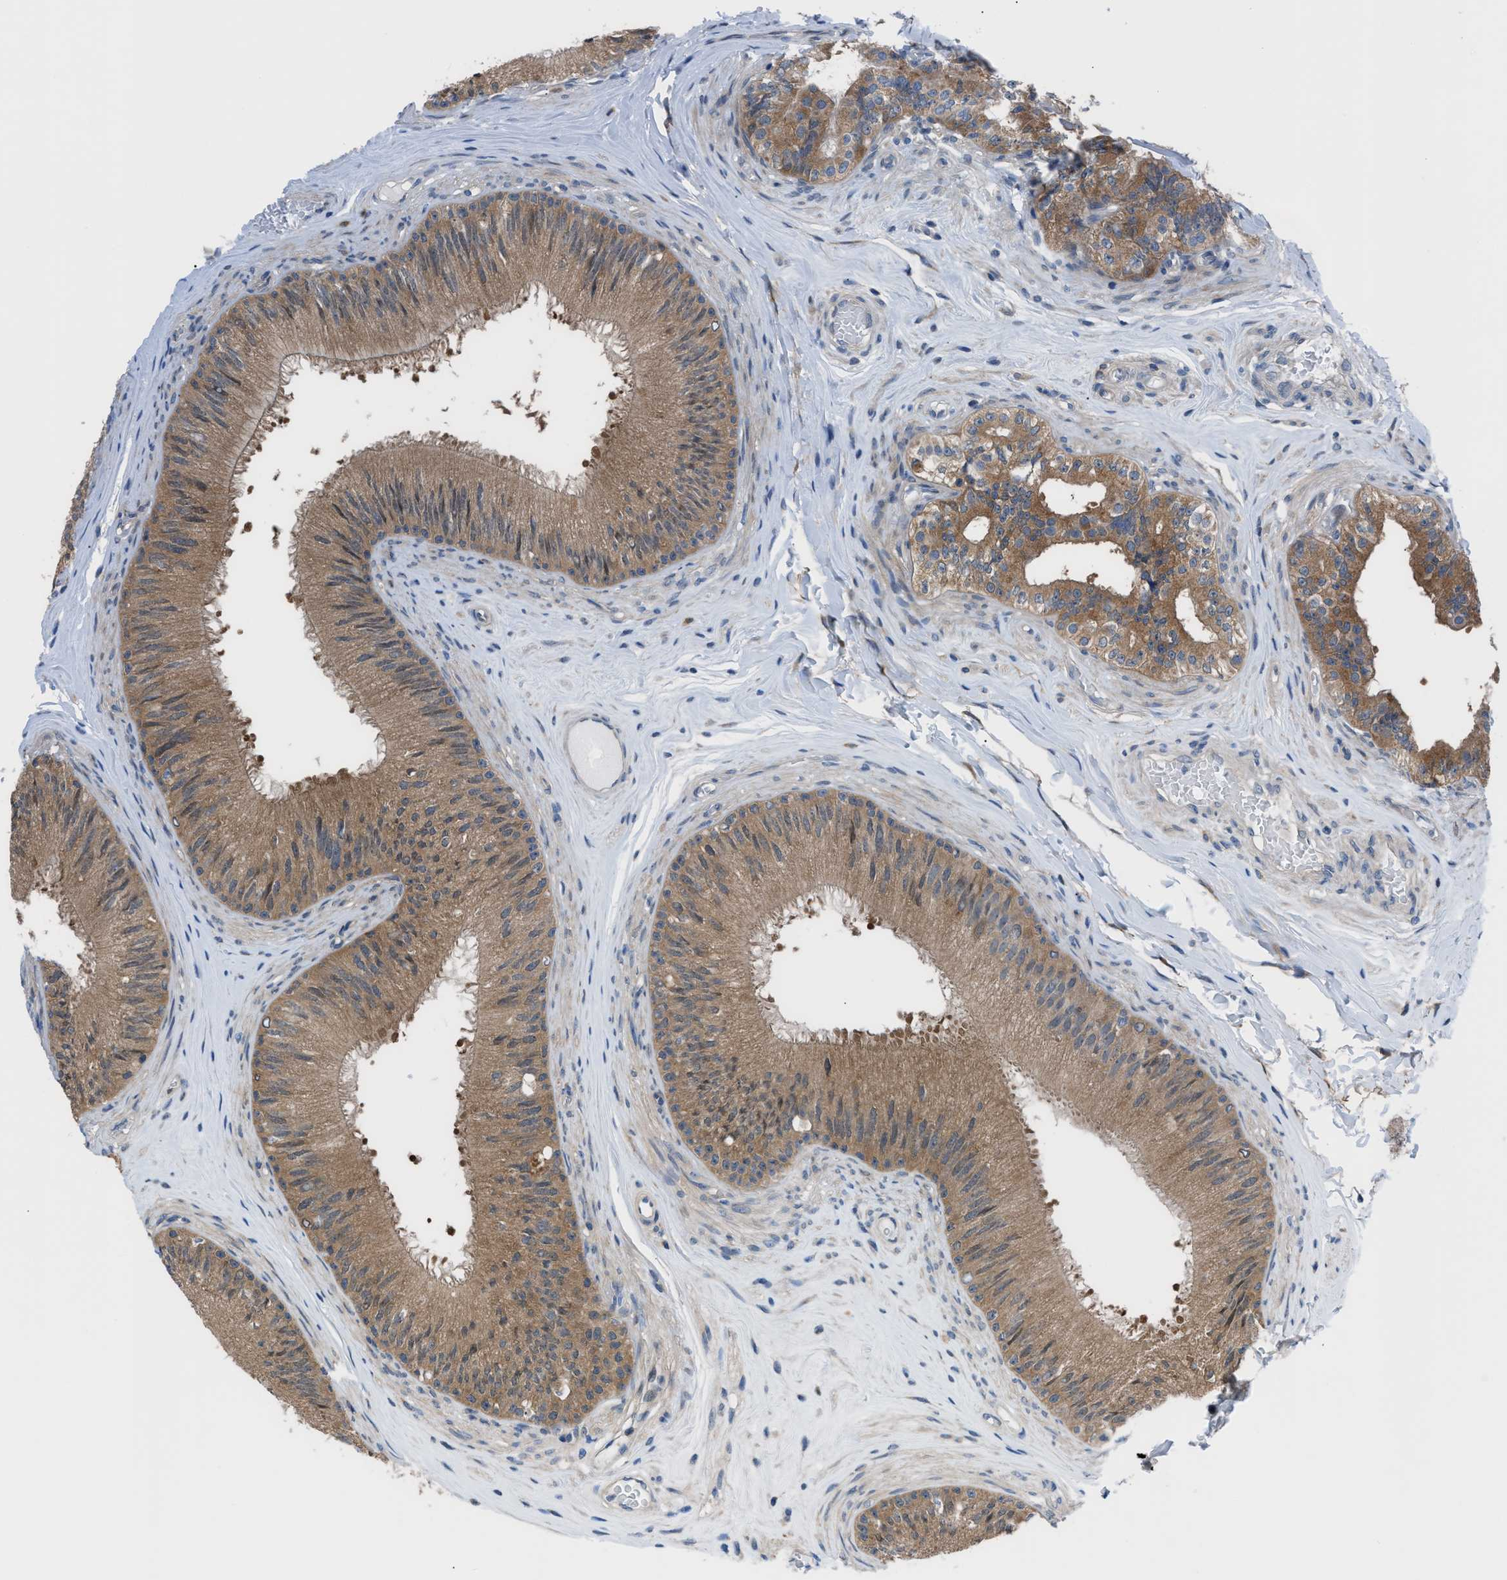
{"staining": {"intensity": "moderate", "quantity": ">75%", "location": "cytoplasmic/membranous"}, "tissue": "epididymis", "cell_type": "Glandular cells", "image_type": "normal", "snomed": [{"axis": "morphology", "description": "Normal tissue, NOS"}, {"axis": "topography", "description": "Testis"}, {"axis": "topography", "description": "Epididymis"}], "caption": "Immunohistochemistry (IHC) (DAB (3,3'-diaminobenzidine)) staining of unremarkable human epididymis demonstrates moderate cytoplasmic/membranous protein expression in approximately >75% of glandular cells. (IHC, brightfield microscopy, high magnification).", "gene": "TMEM45B", "patient": {"sex": "male", "age": 36}}